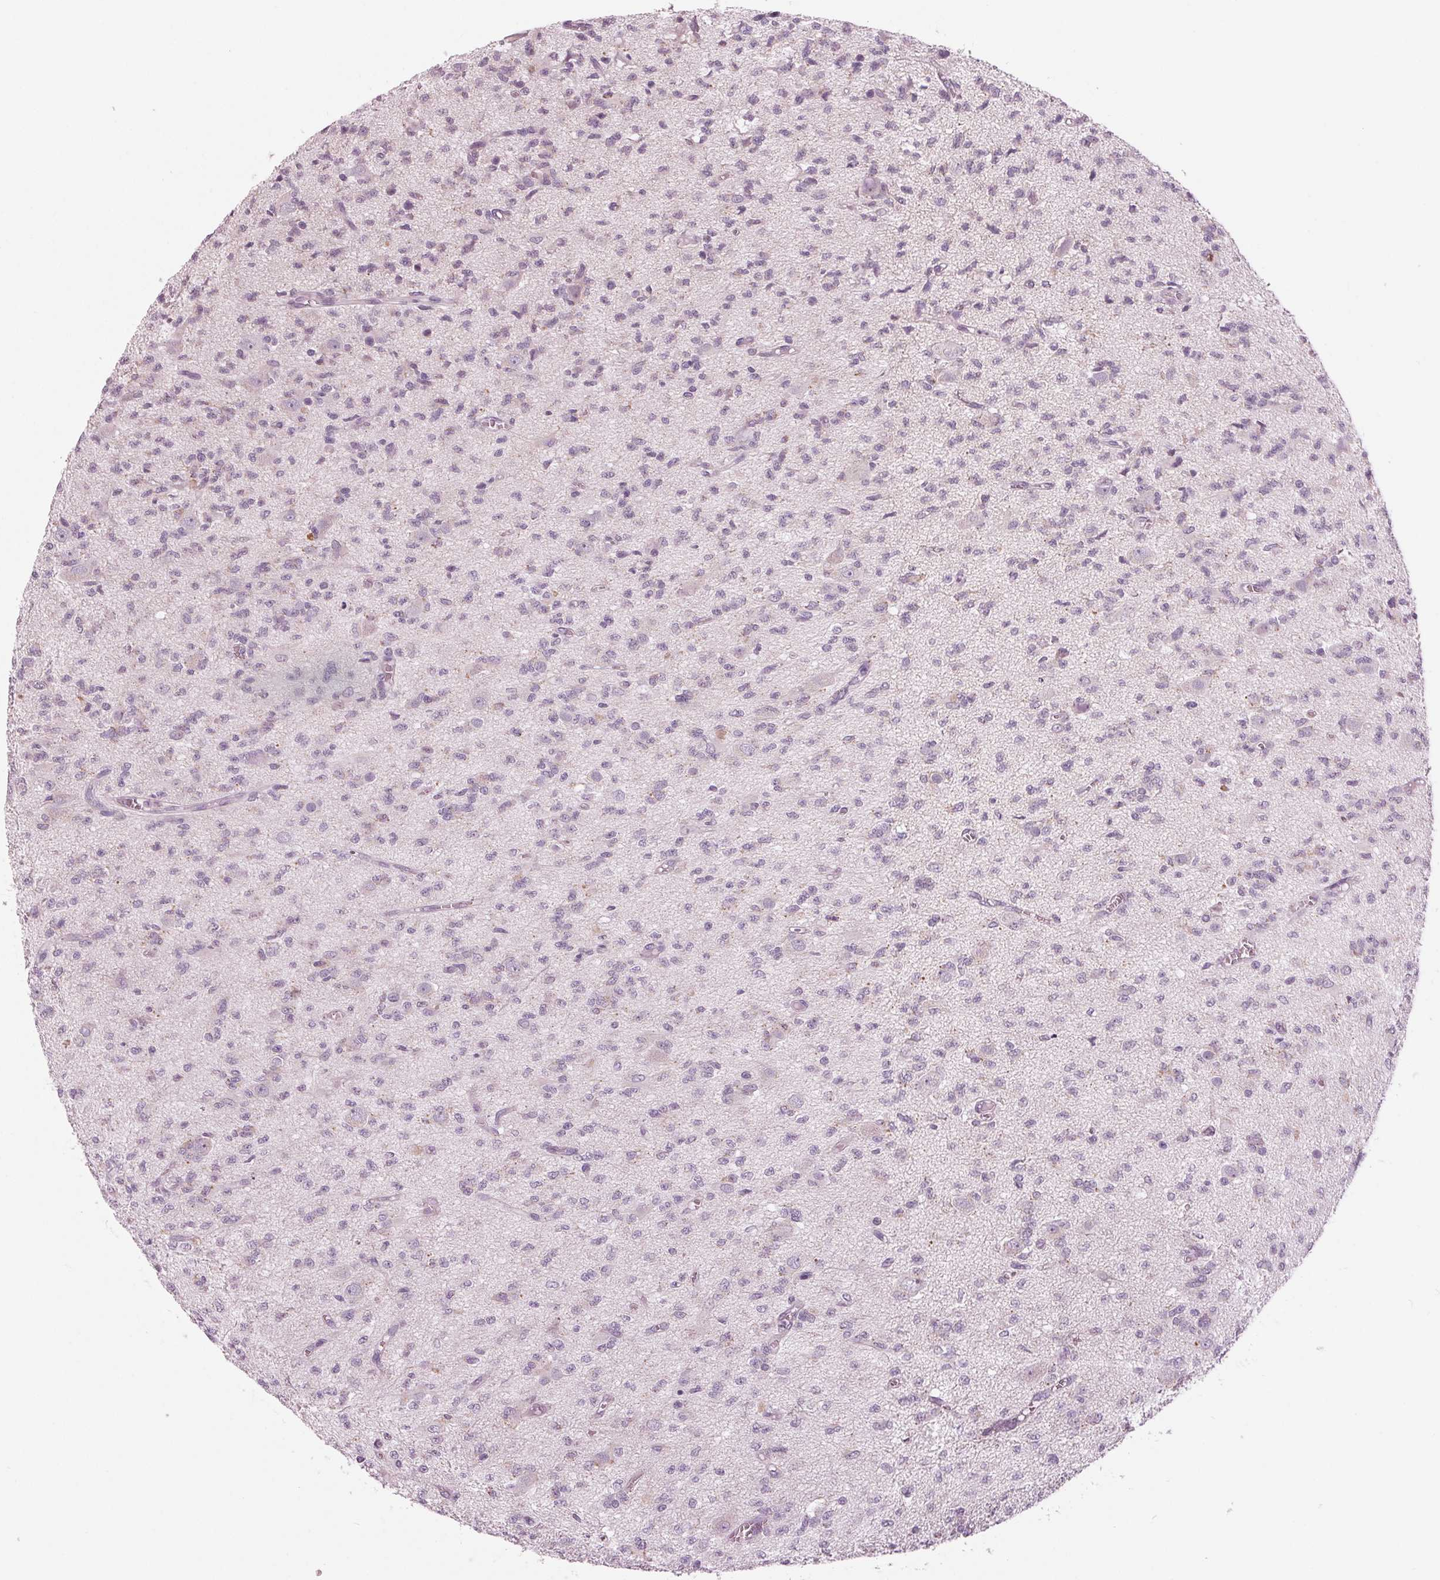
{"staining": {"intensity": "negative", "quantity": "none", "location": "none"}, "tissue": "glioma", "cell_type": "Tumor cells", "image_type": "cancer", "snomed": [{"axis": "morphology", "description": "Glioma, malignant, Low grade"}, {"axis": "topography", "description": "Brain"}], "caption": "Tumor cells are negative for protein expression in human malignant glioma (low-grade). Nuclei are stained in blue.", "gene": "SAMD4A", "patient": {"sex": "male", "age": 64}}